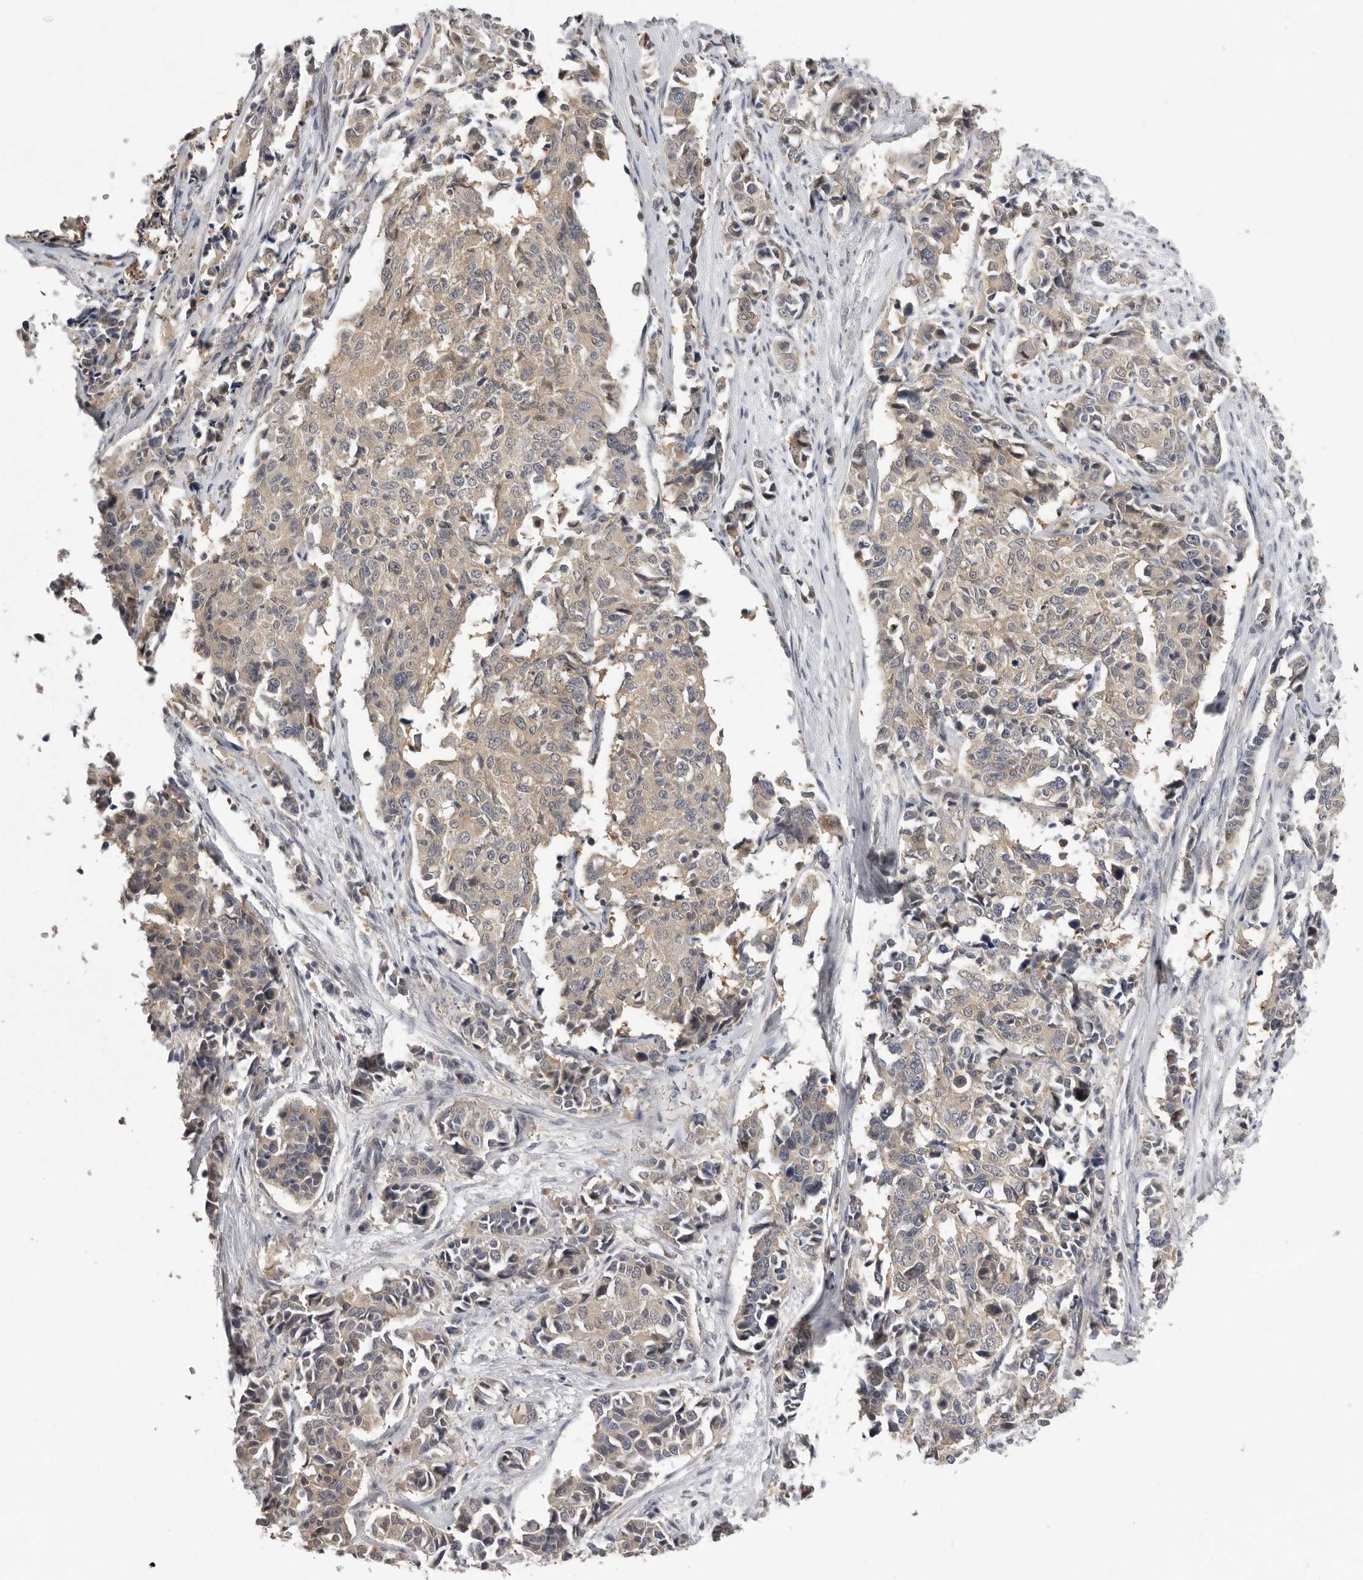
{"staining": {"intensity": "weak", "quantity": "<25%", "location": "cytoplasmic/membranous"}, "tissue": "cervical cancer", "cell_type": "Tumor cells", "image_type": "cancer", "snomed": [{"axis": "morphology", "description": "Normal tissue, NOS"}, {"axis": "morphology", "description": "Squamous cell carcinoma, NOS"}, {"axis": "topography", "description": "Cervix"}], "caption": "Immunohistochemistry of human cervical squamous cell carcinoma shows no positivity in tumor cells.", "gene": "RALGPS2", "patient": {"sex": "female", "age": 35}}